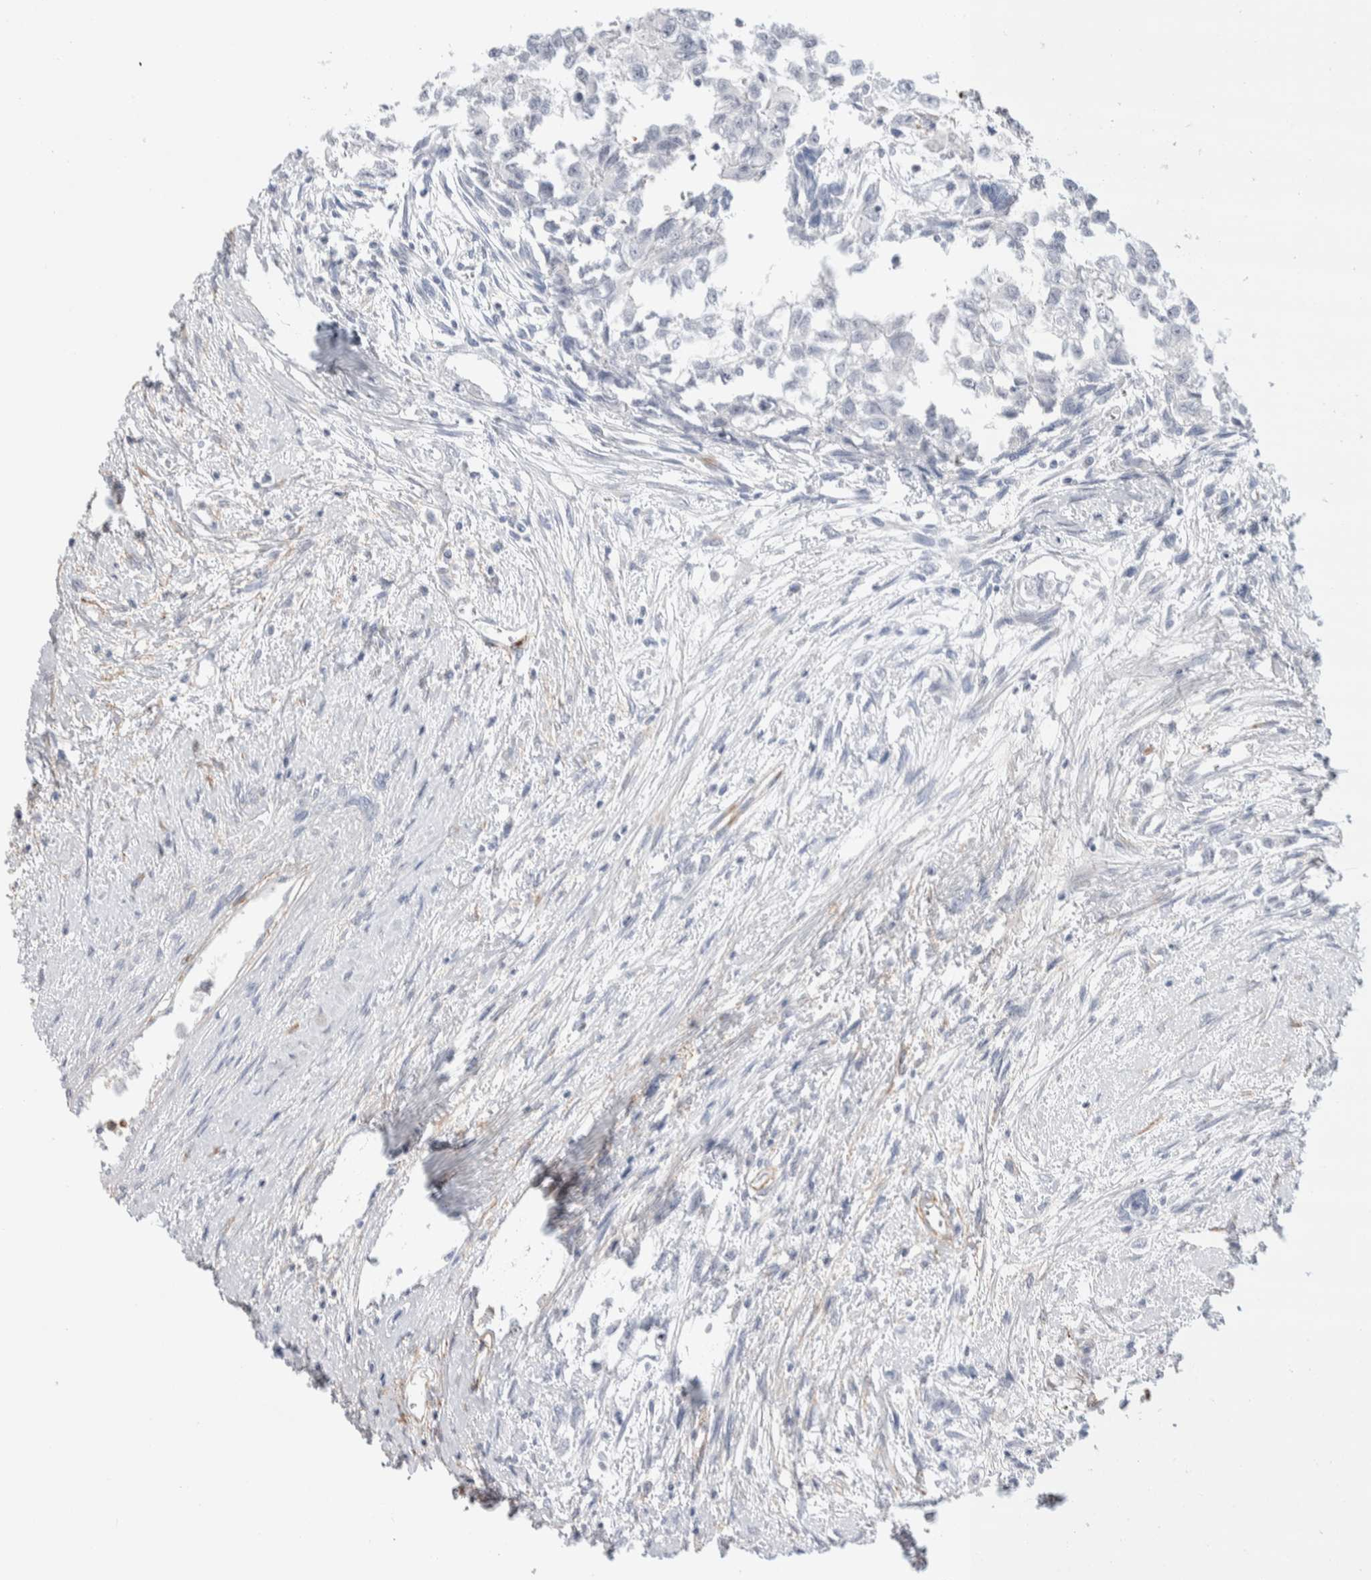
{"staining": {"intensity": "negative", "quantity": "none", "location": "none"}, "tissue": "testis cancer", "cell_type": "Tumor cells", "image_type": "cancer", "snomed": [{"axis": "morphology", "description": "Seminoma, NOS"}, {"axis": "morphology", "description": "Carcinoma, Embryonal, NOS"}, {"axis": "topography", "description": "Testis"}], "caption": "Immunohistochemistry of human embryonal carcinoma (testis) demonstrates no staining in tumor cells.", "gene": "SEPTIN4", "patient": {"sex": "male", "age": 51}}